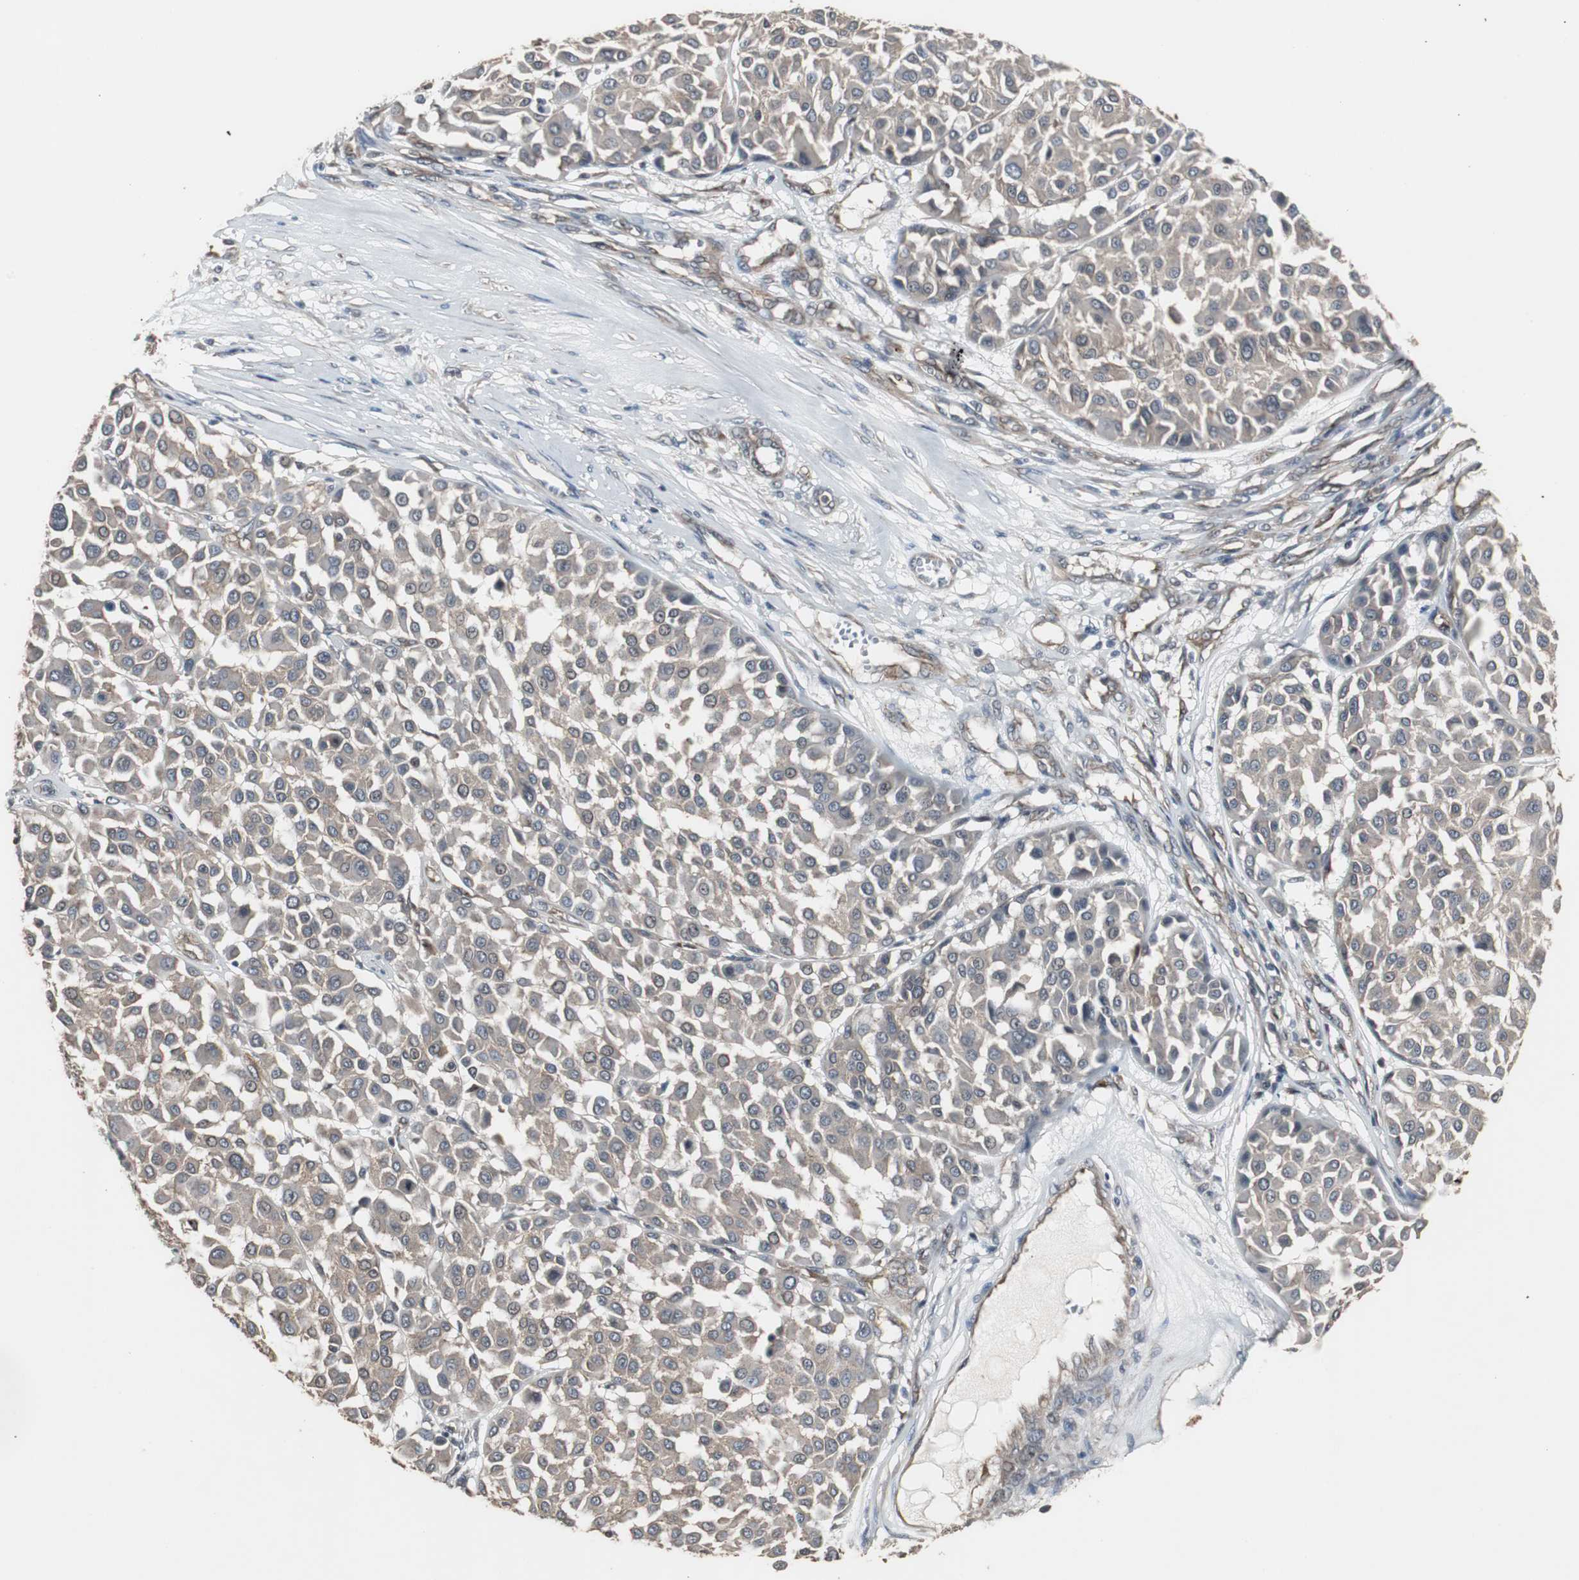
{"staining": {"intensity": "weak", "quantity": ">75%", "location": "cytoplasmic/membranous"}, "tissue": "melanoma", "cell_type": "Tumor cells", "image_type": "cancer", "snomed": [{"axis": "morphology", "description": "Malignant melanoma, Metastatic site"}, {"axis": "topography", "description": "Soft tissue"}], "caption": "DAB immunohistochemical staining of human melanoma displays weak cytoplasmic/membranous protein positivity in about >75% of tumor cells.", "gene": "ATP2B2", "patient": {"sex": "male", "age": 41}}